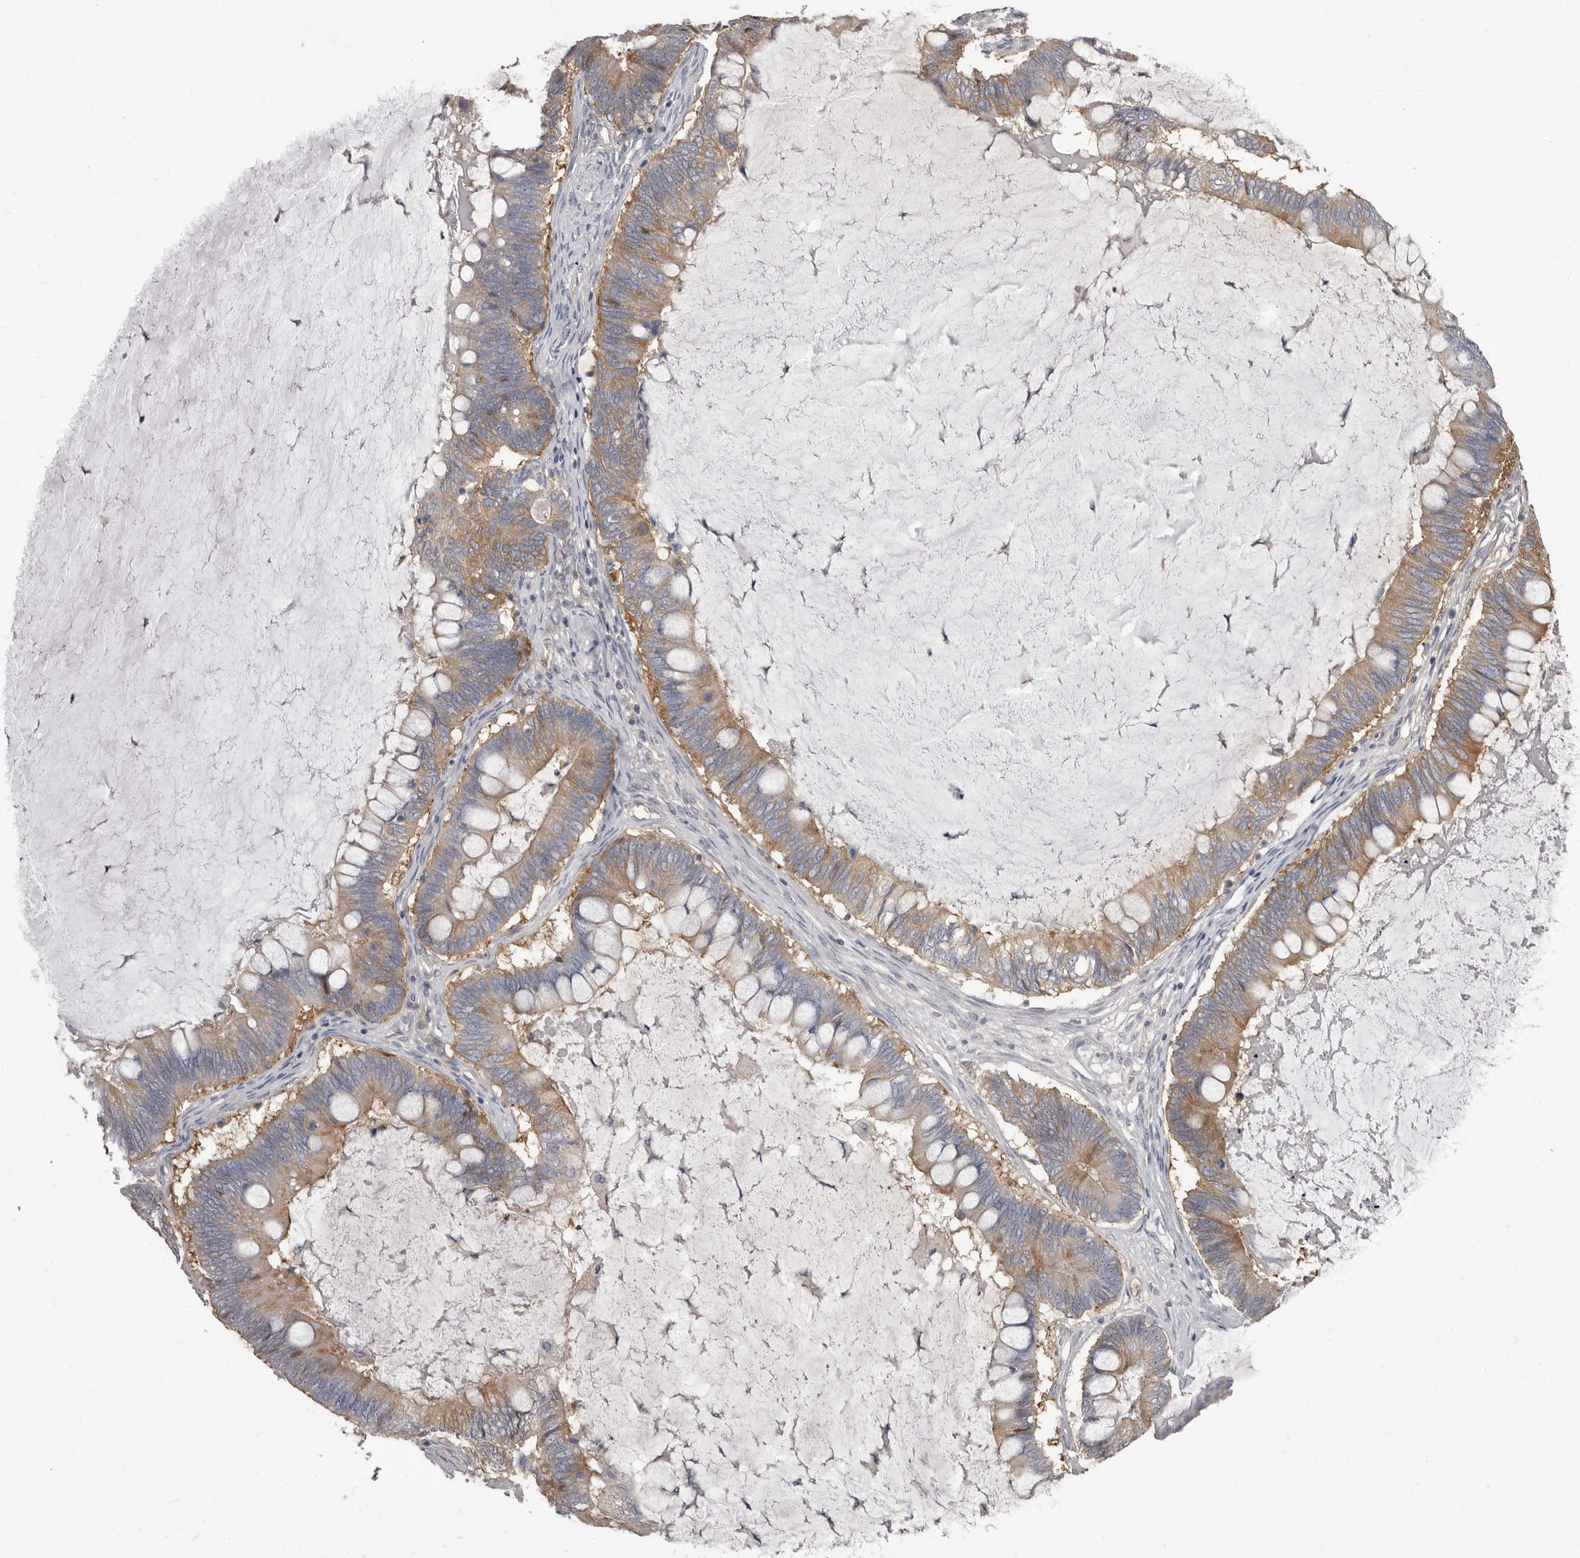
{"staining": {"intensity": "moderate", "quantity": ">75%", "location": "cytoplasmic/membranous"}, "tissue": "ovarian cancer", "cell_type": "Tumor cells", "image_type": "cancer", "snomed": [{"axis": "morphology", "description": "Cystadenocarcinoma, mucinous, NOS"}, {"axis": "topography", "description": "Ovary"}], "caption": "Ovarian mucinous cystadenocarcinoma stained with a protein marker exhibits moderate staining in tumor cells.", "gene": "APEH", "patient": {"sex": "female", "age": 61}}